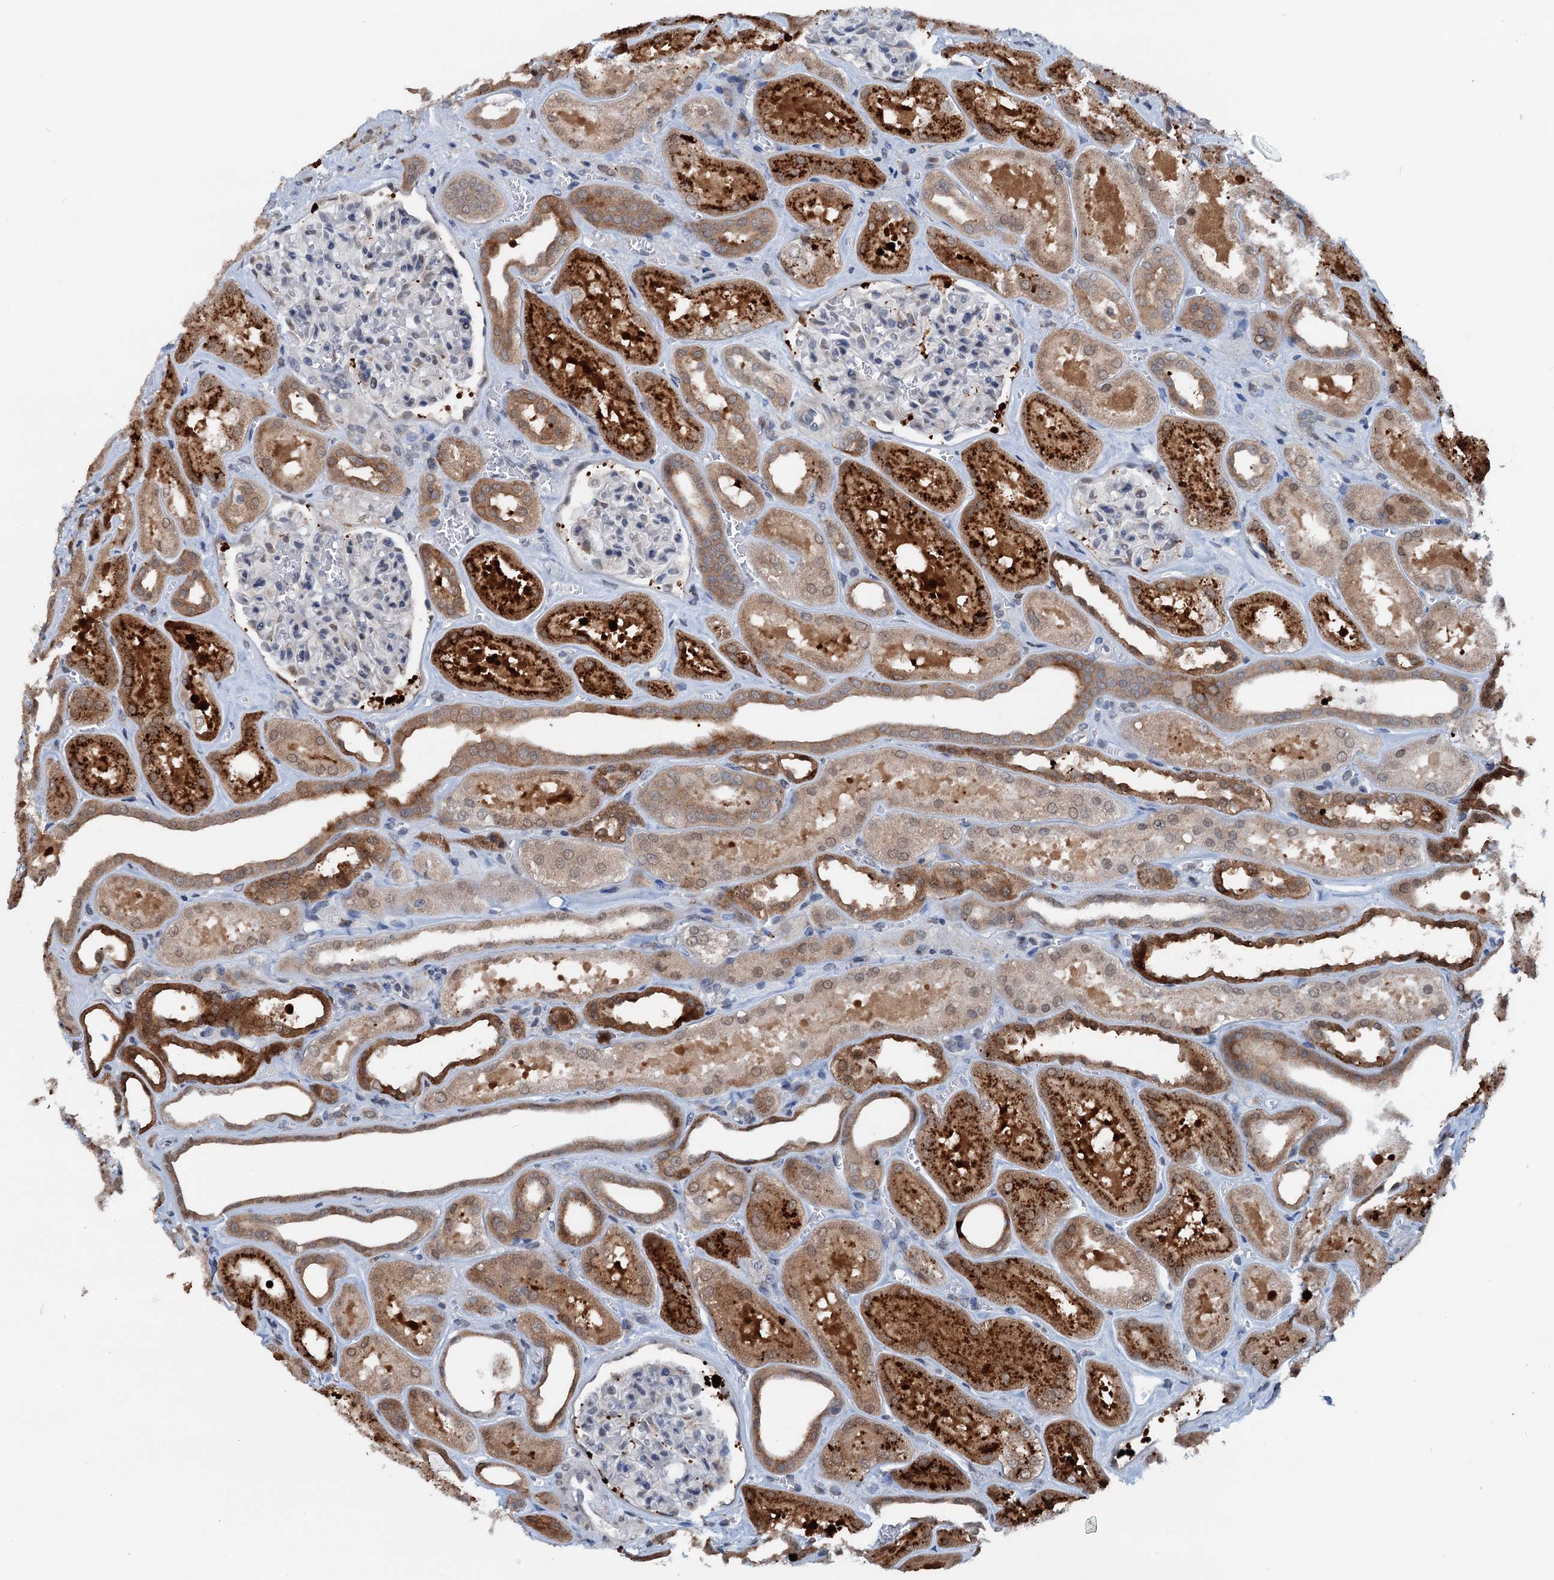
{"staining": {"intensity": "moderate", "quantity": "<25%", "location": "cytoplasmic/membranous"}, "tissue": "kidney", "cell_type": "Cells in glomeruli", "image_type": "normal", "snomed": [{"axis": "morphology", "description": "Normal tissue, NOS"}, {"axis": "morphology", "description": "Adenocarcinoma, NOS"}, {"axis": "topography", "description": "Kidney"}], "caption": "DAB (3,3'-diaminobenzidine) immunohistochemical staining of normal human kidney exhibits moderate cytoplasmic/membranous protein positivity in about <25% of cells in glomeruli.", "gene": "SHLD1", "patient": {"sex": "female", "age": 68}}